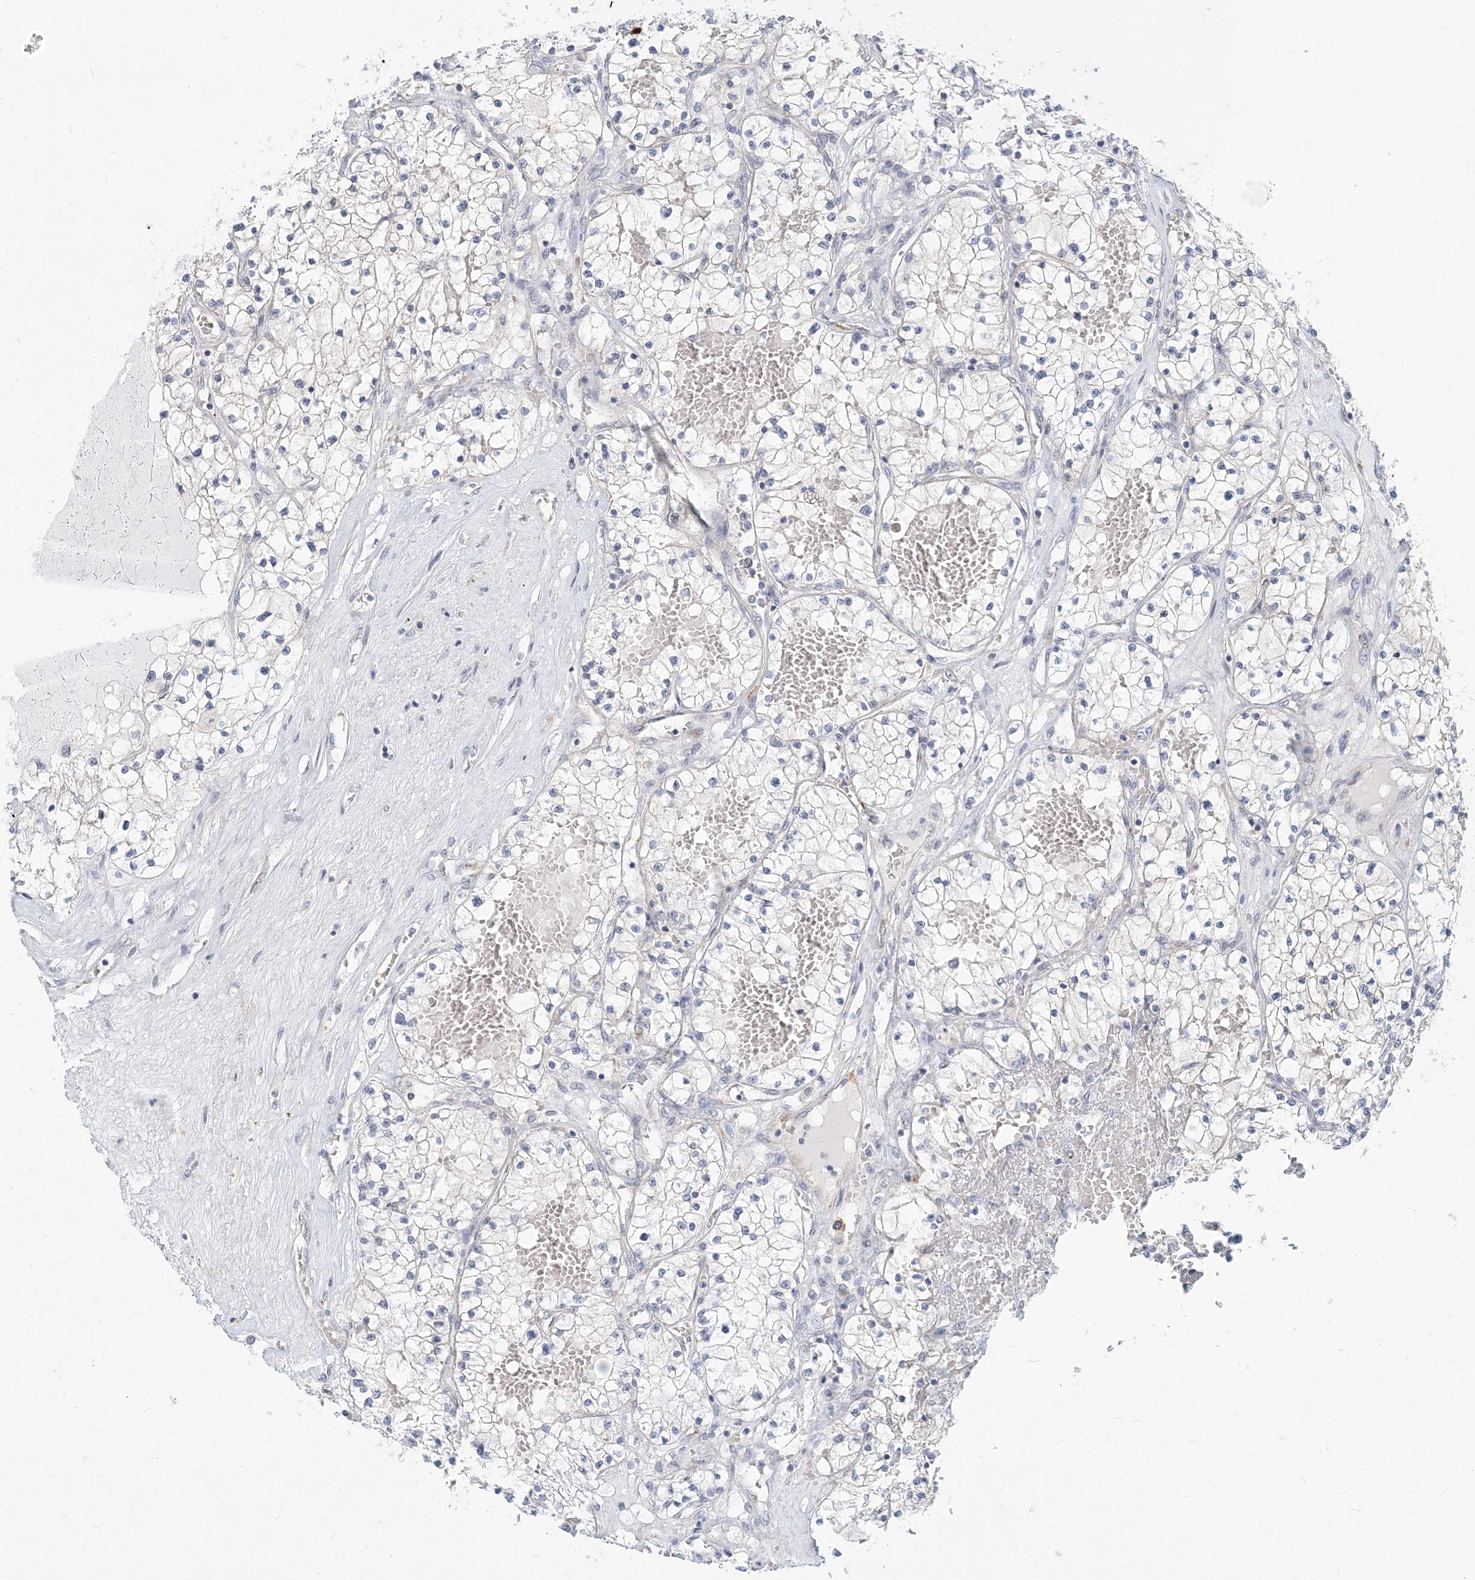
{"staining": {"intensity": "negative", "quantity": "none", "location": "none"}, "tissue": "renal cancer", "cell_type": "Tumor cells", "image_type": "cancer", "snomed": [{"axis": "morphology", "description": "Normal tissue, NOS"}, {"axis": "morphology", "description": "Adenocarcinoma, NOS"}, {"axis": "topography", "description": "Kidney"}], "caption": "Tumor cells show no significant protein expression in renal adenocarcinoma. (IHC, brightfield microscopy, high magnification).", "gene": "GMPPA", "patient": {"sex": "male", "age": 68}}